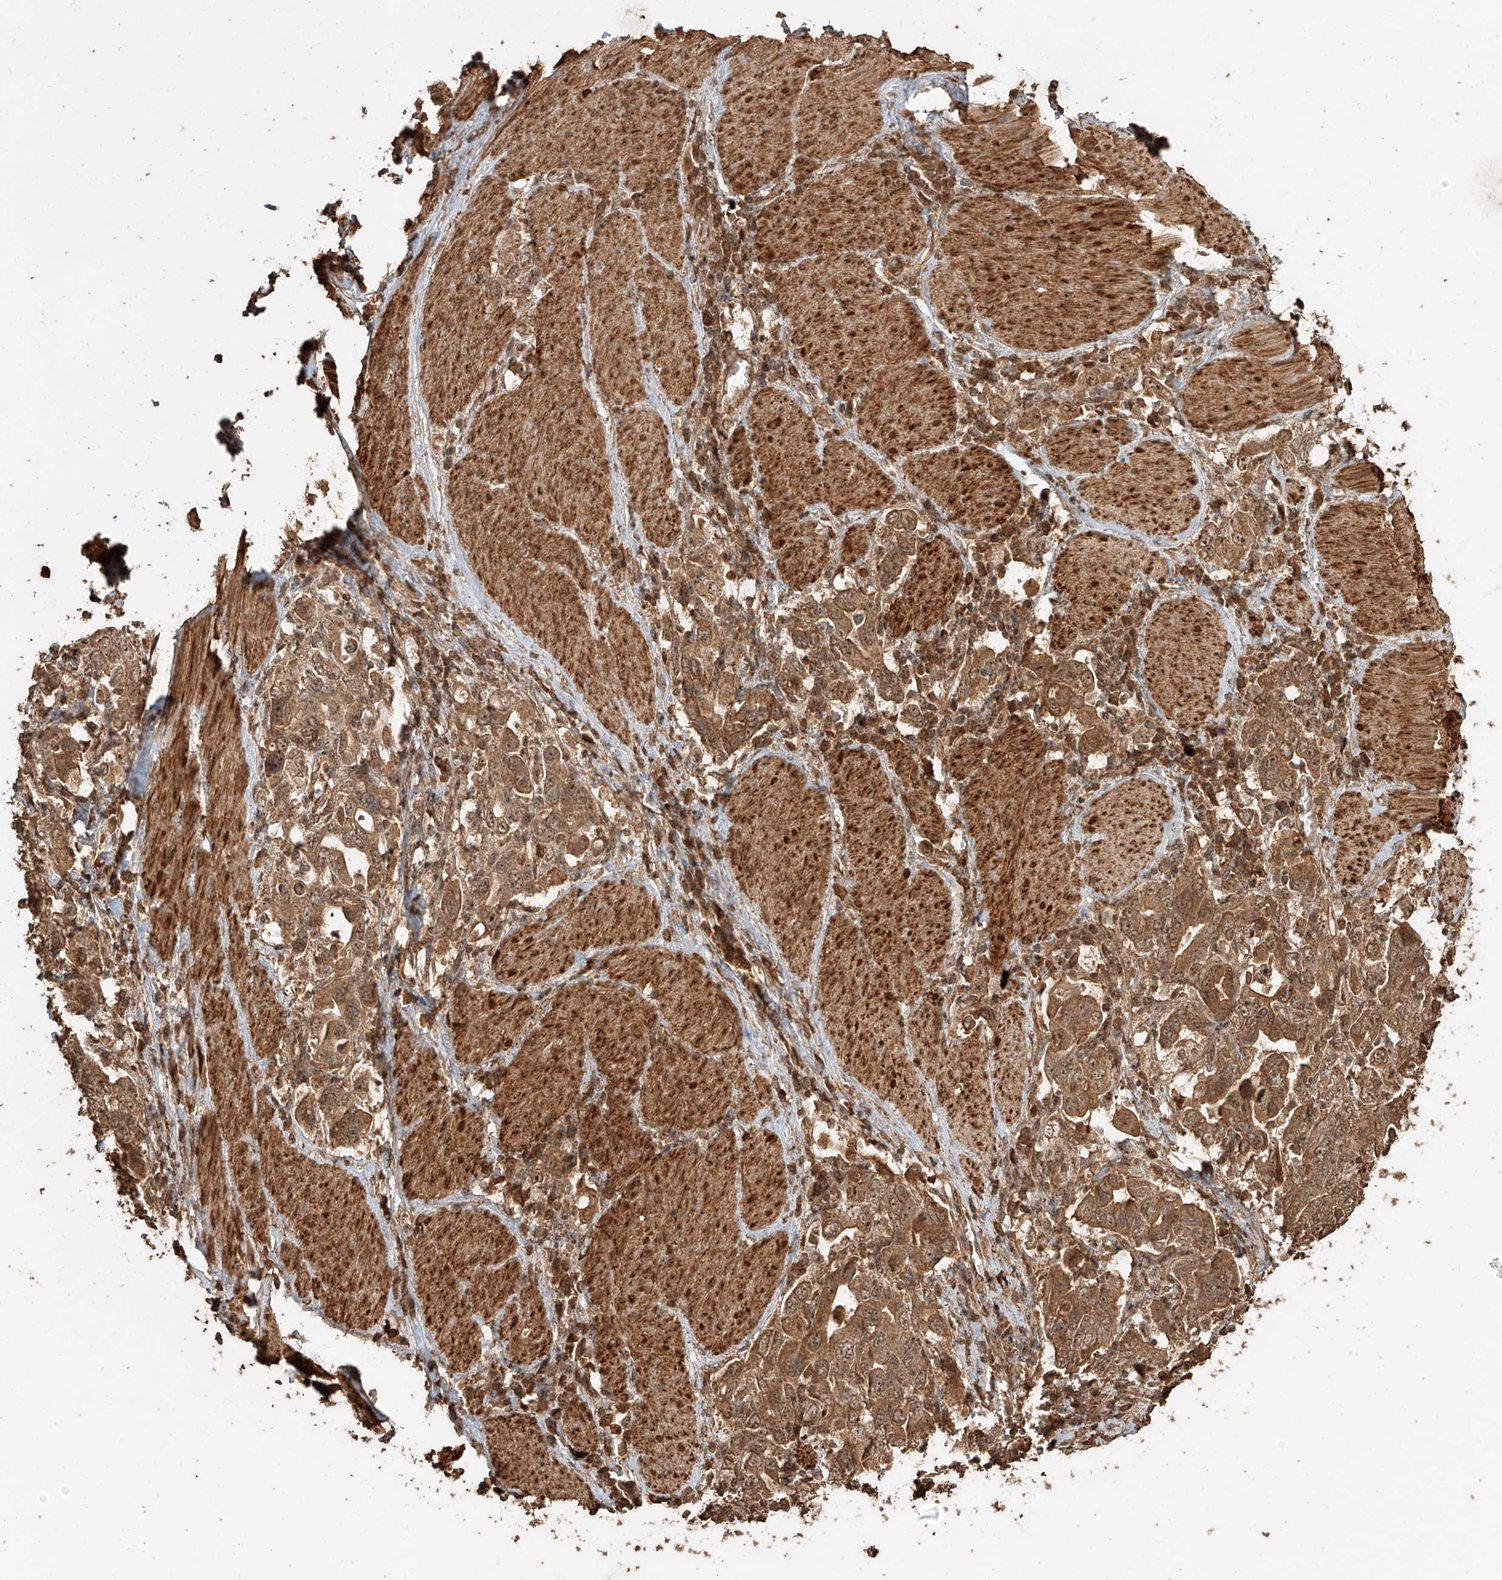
{"staining": {"intensity": "moderate", "quantity": ">75%", "location": "cytoplasmic/membranous,nuclear"}, "tissue": "stomach cancer", "cell_type": "Tumor cells", "image_type": "cancer", "snomed": [{"axis": "morphology", "description": "Adenocarcinoma, NOS"}, {"axis": "topography", "description": "Stomach, upper"}], "caption": "High-magnification brightfield microscopy of adenocarcinoma (stomach) stained with DAB (brown) and counterstained with hematoxylin (blue). tumor cells exhibit moderate cytoplasmic/membranous and nuclear staining is seen in approximately>75% of cells. (IHC, brightfield microscopy, high magnification).", "gene": "ZNF660", "patient": {"sex": "male", "age": 62}}